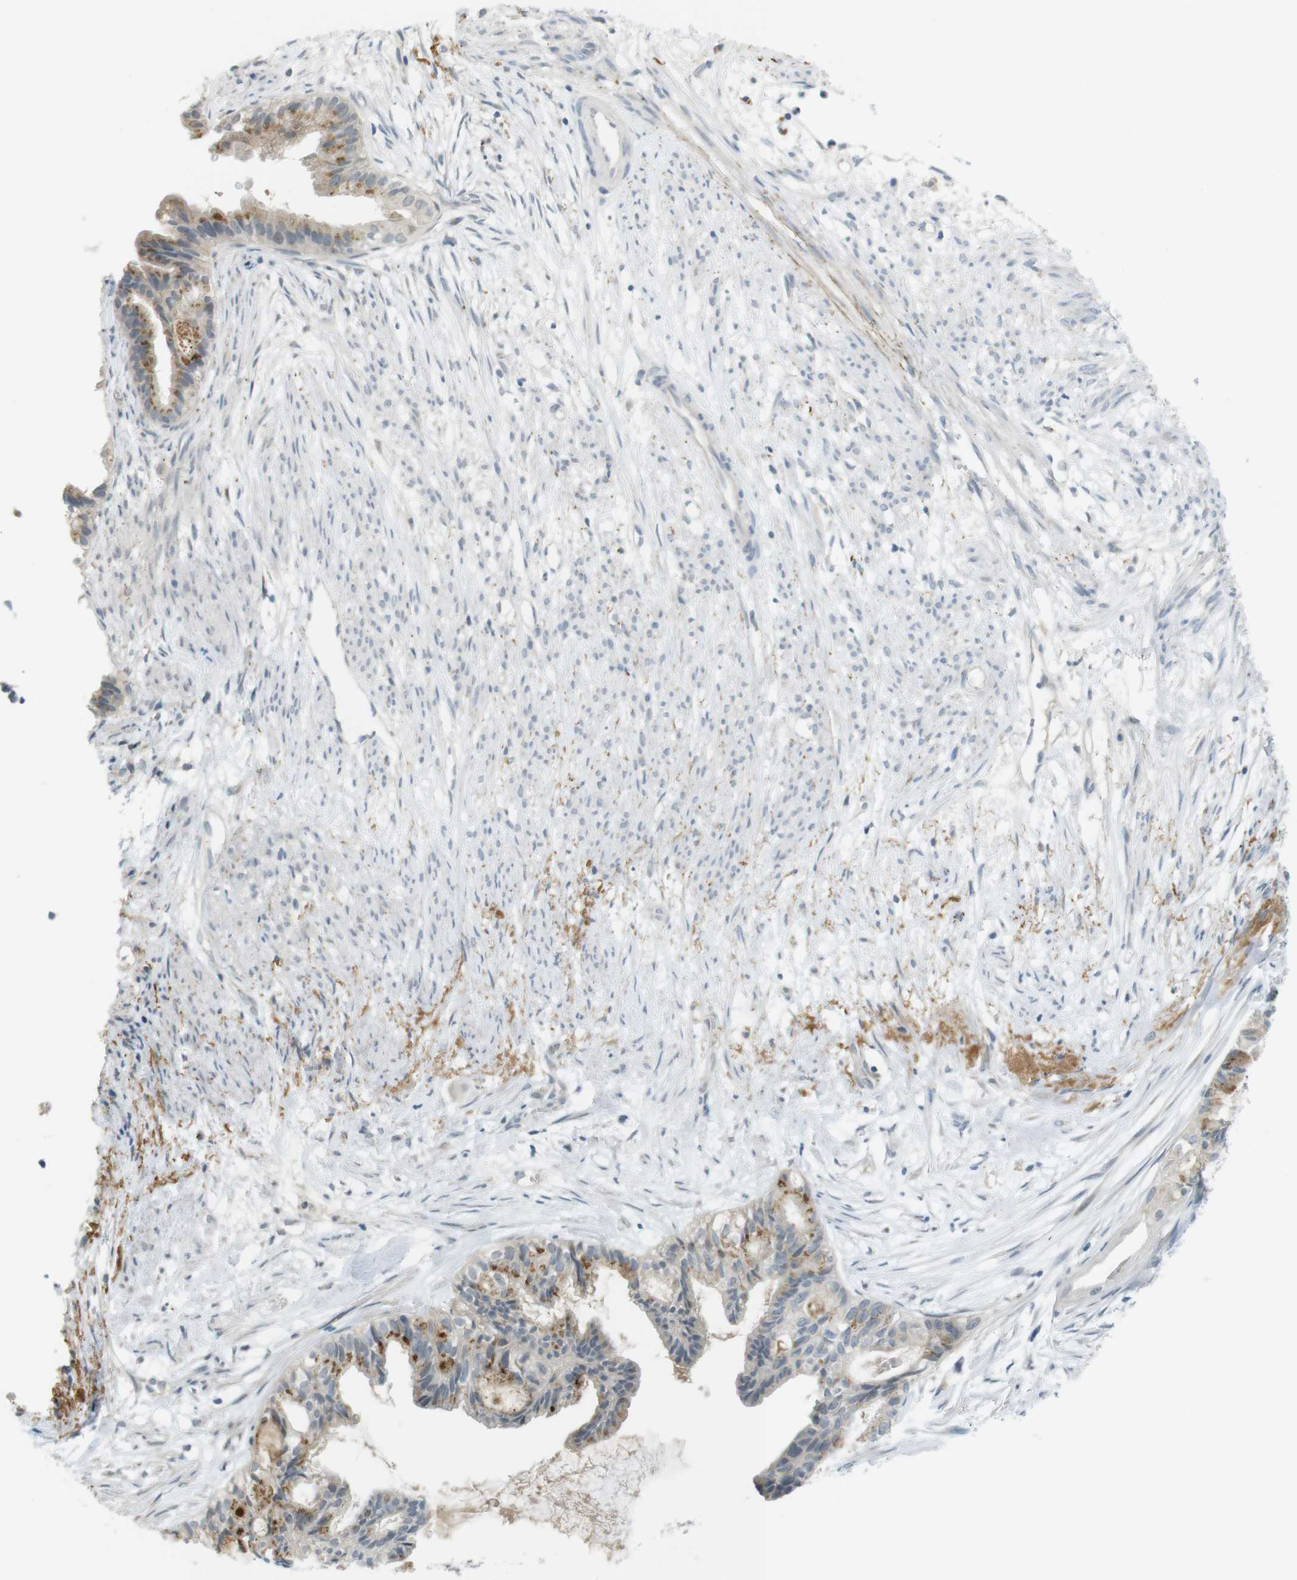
{"staining": {"intensity": "moderate", "quantity": ">75%", "location": "cytoplasmic/membranous"}, "tissue": "cervical cancer", "cell_type": "Tumor cells", "image_type": "cancer", "snomed": [{"axis": "morphology", "description": "Normal tissue, NOS"}, {"axis": "morphology", "description": "Adenocarcinoma, NOS"}, {"axis": "topography", "description": "Cervix"}, {"axis": "topography", "description": "Endometrium"}], "caption": "The micrograph shows immunohistochemical staining of cervical adenocarcinoma. There is moderate cytoplasmic/membranous staining is present in approximately >75% of tumor cells. (DAB (3,3'-diaminobenzidine) IHC with brightfield microscopy, high magnification).", "gene": "UGT8", "patient": {"sex": "female", "age": 86}}